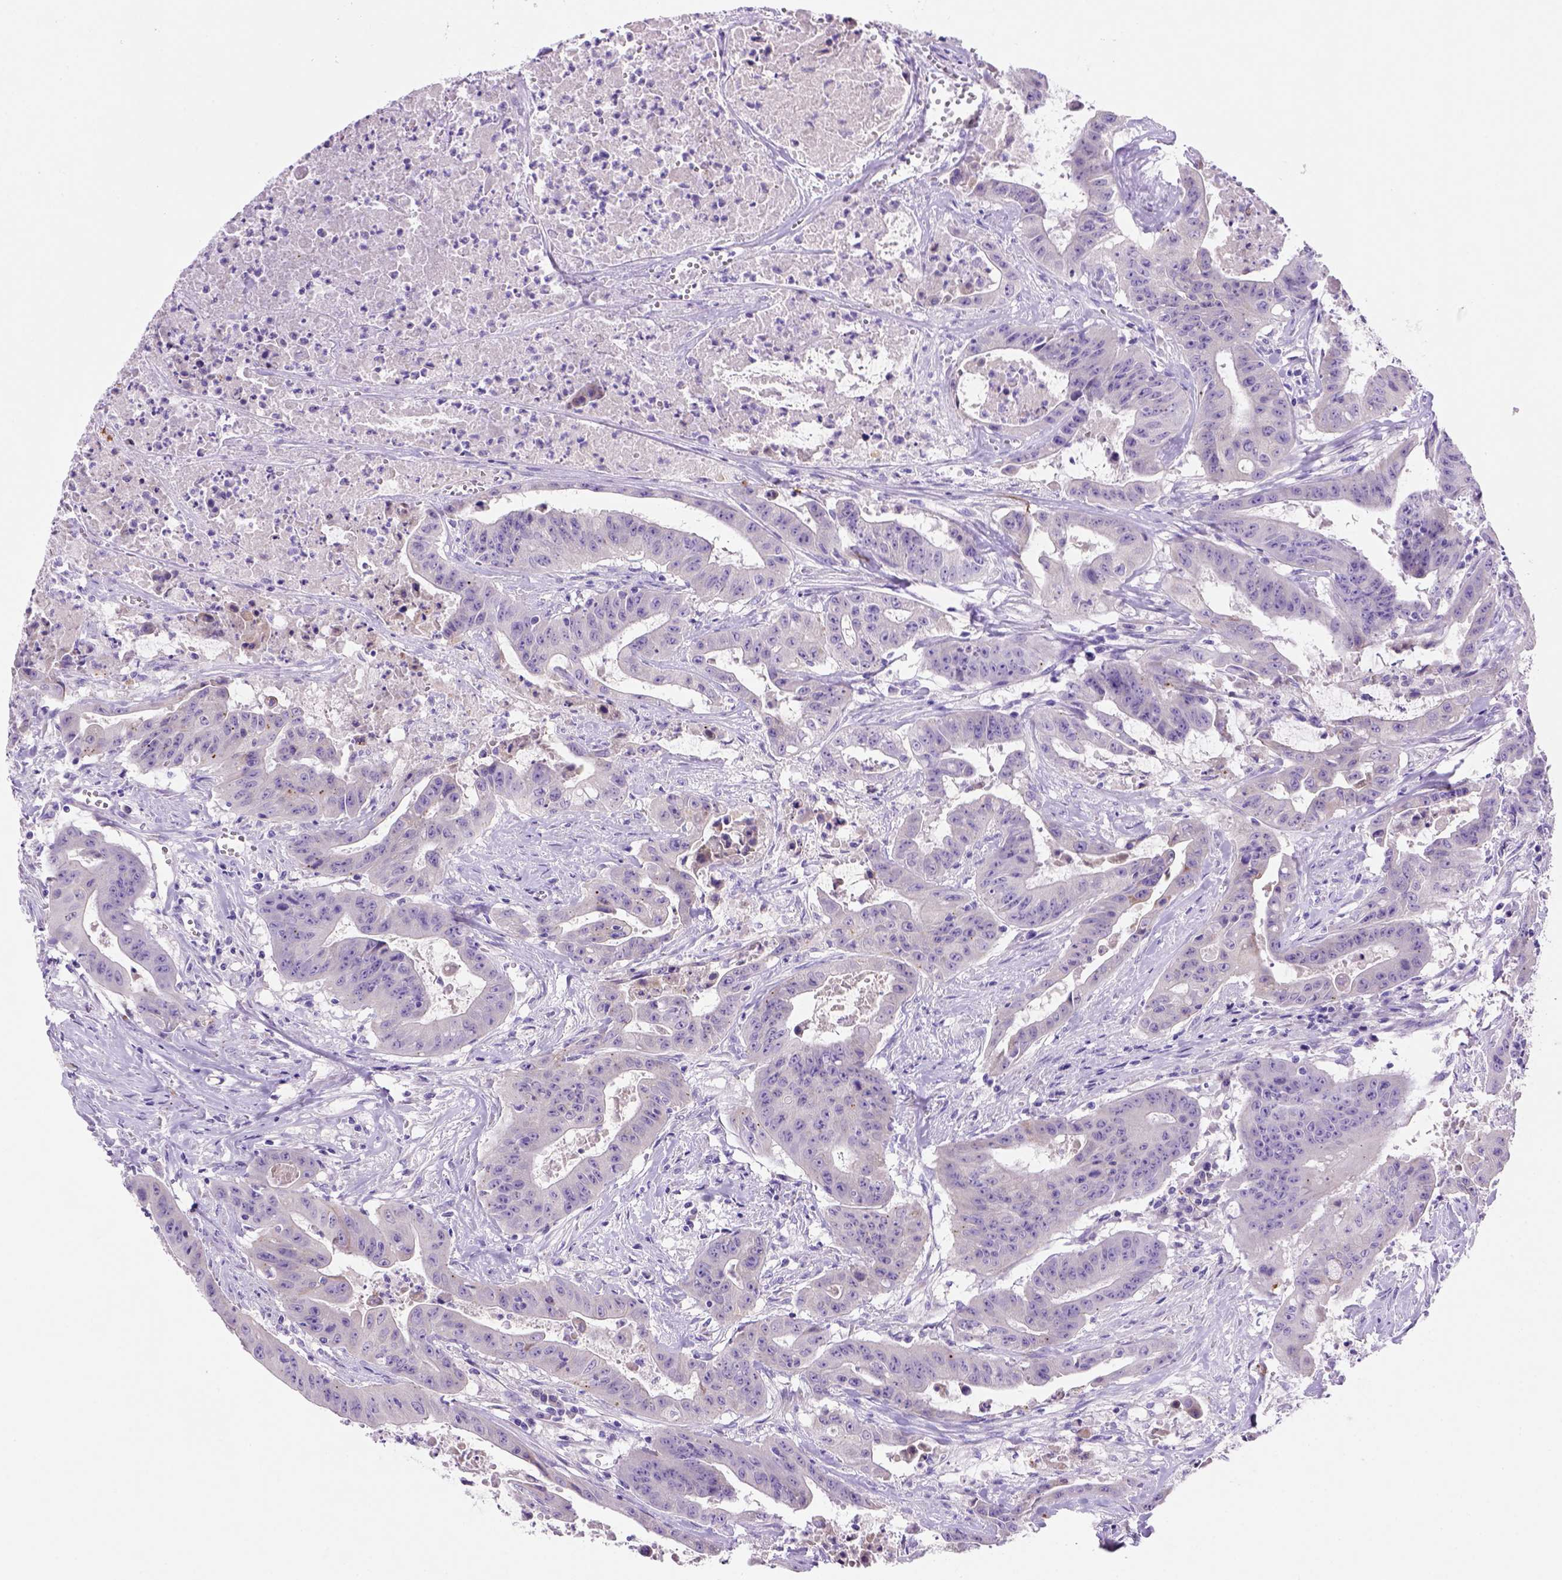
{"staining": {"intensity": "negative", "quantity": "none", "location": "none"}, "tissue": "colorectal cancer", "cell_type": "Tumor cells", "image_type": "cancer", "snomed": [{"axis": "morphology", "description": "Adenocarcinoma, NOS"}, {"axis": "topography", "description": "Colon"}], "caption": "A high-resolution photomicrograph shows immunohistochemistry (IHC) staining of colorectal cancer (adenocarcinoma), which shows no significant staining in tumor cells.", "gene": "SIRPD", "patient": {"sex": "male", "age": 33}}